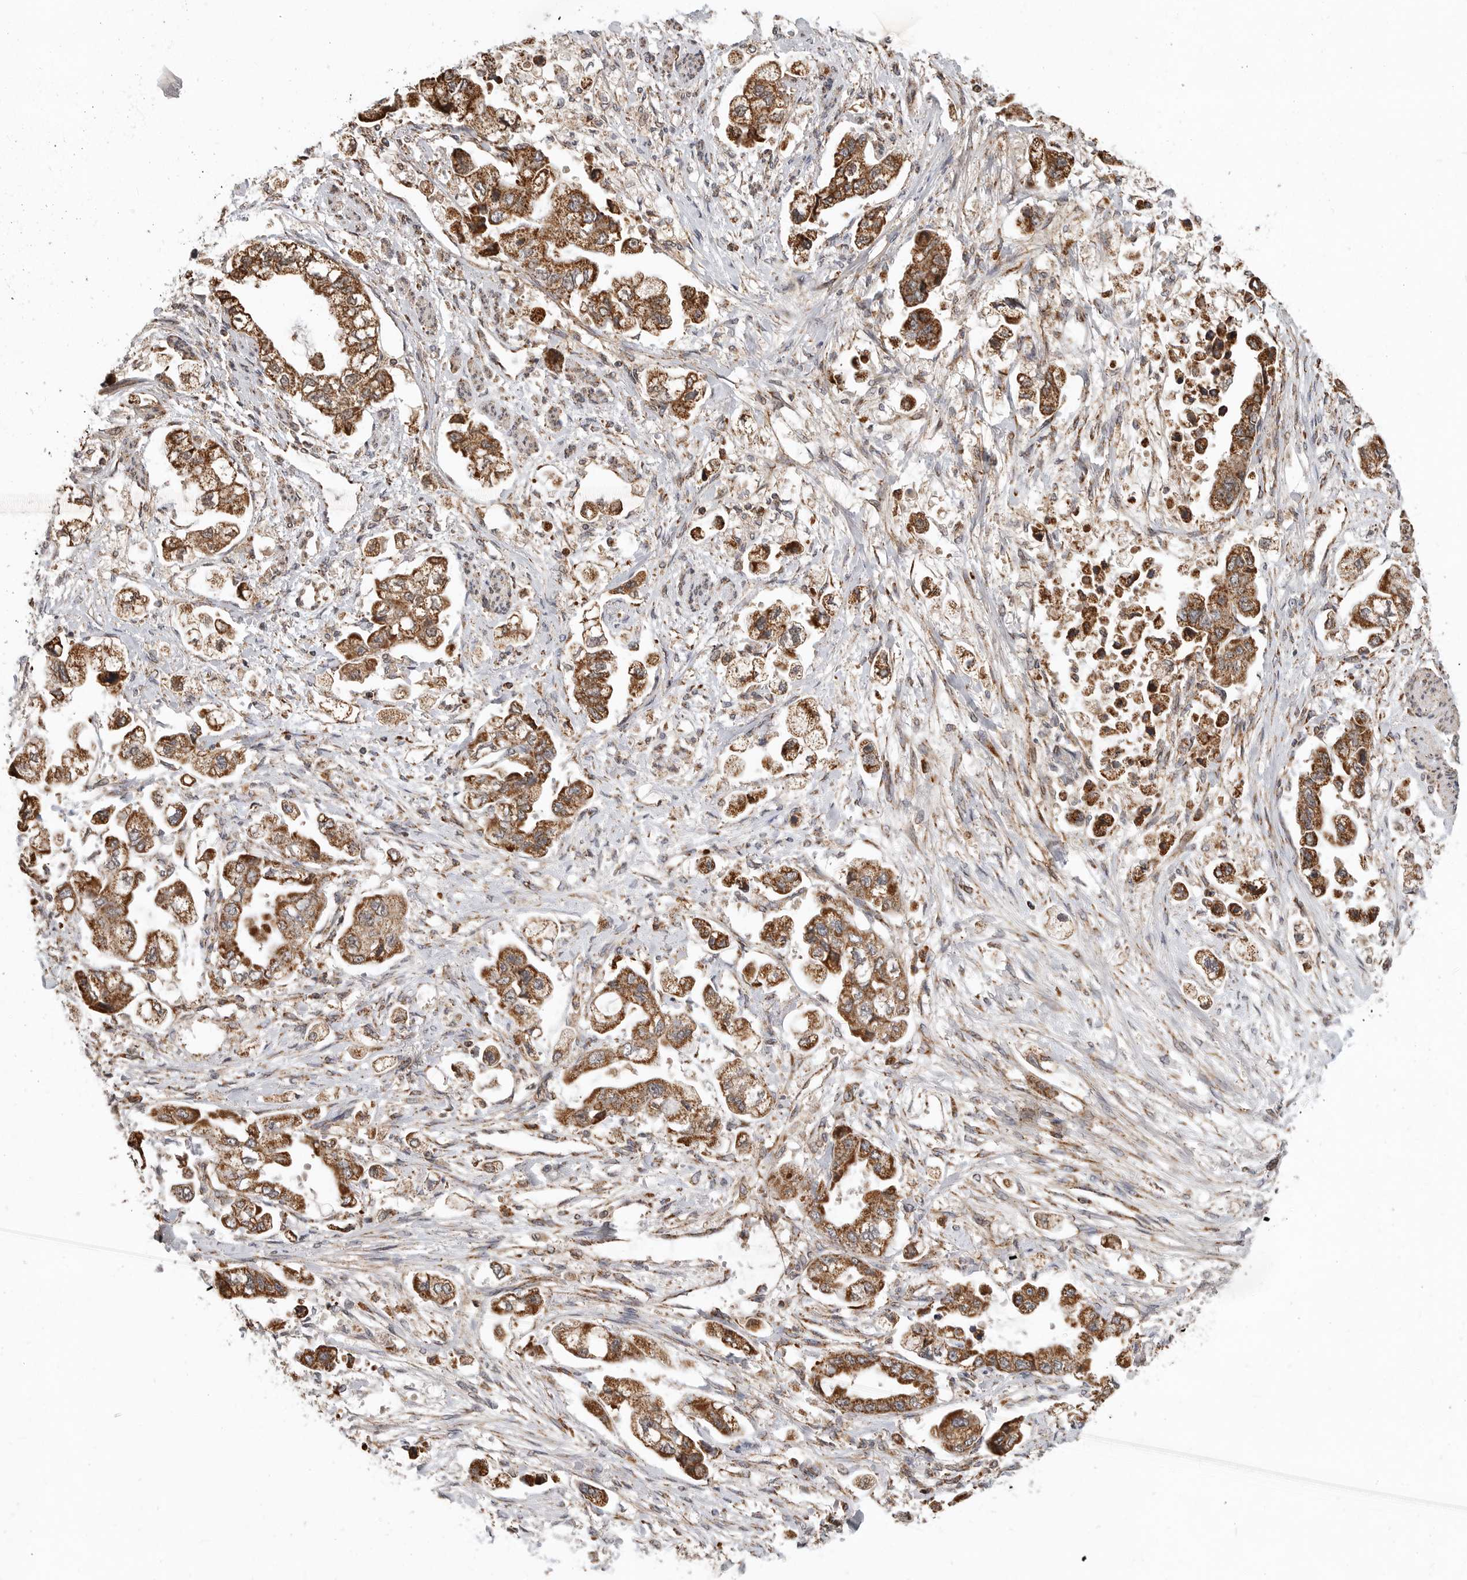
{"staining": {"intensity": "strong", "quantity": ">75%", "location": "cytoplasmic/membranous"}, "tissue": "stomach cancer", "cell_type": "Tumor cells", "image_type": "cancer", "snomed": [{"axis": "morphology", "description": "Adenocarcinoma, NOS"}, {"axis": "topography", "description": "Stomach"}], "caption": "There is high levels of strong cytoplasmic/membranous expression in tumor cells of stomach adenocarcinoma, as demonstrated by immunohistochemical staining (brown color).", "gene": "GCNT2", "patient": {"sex": "male", "age": 62}}